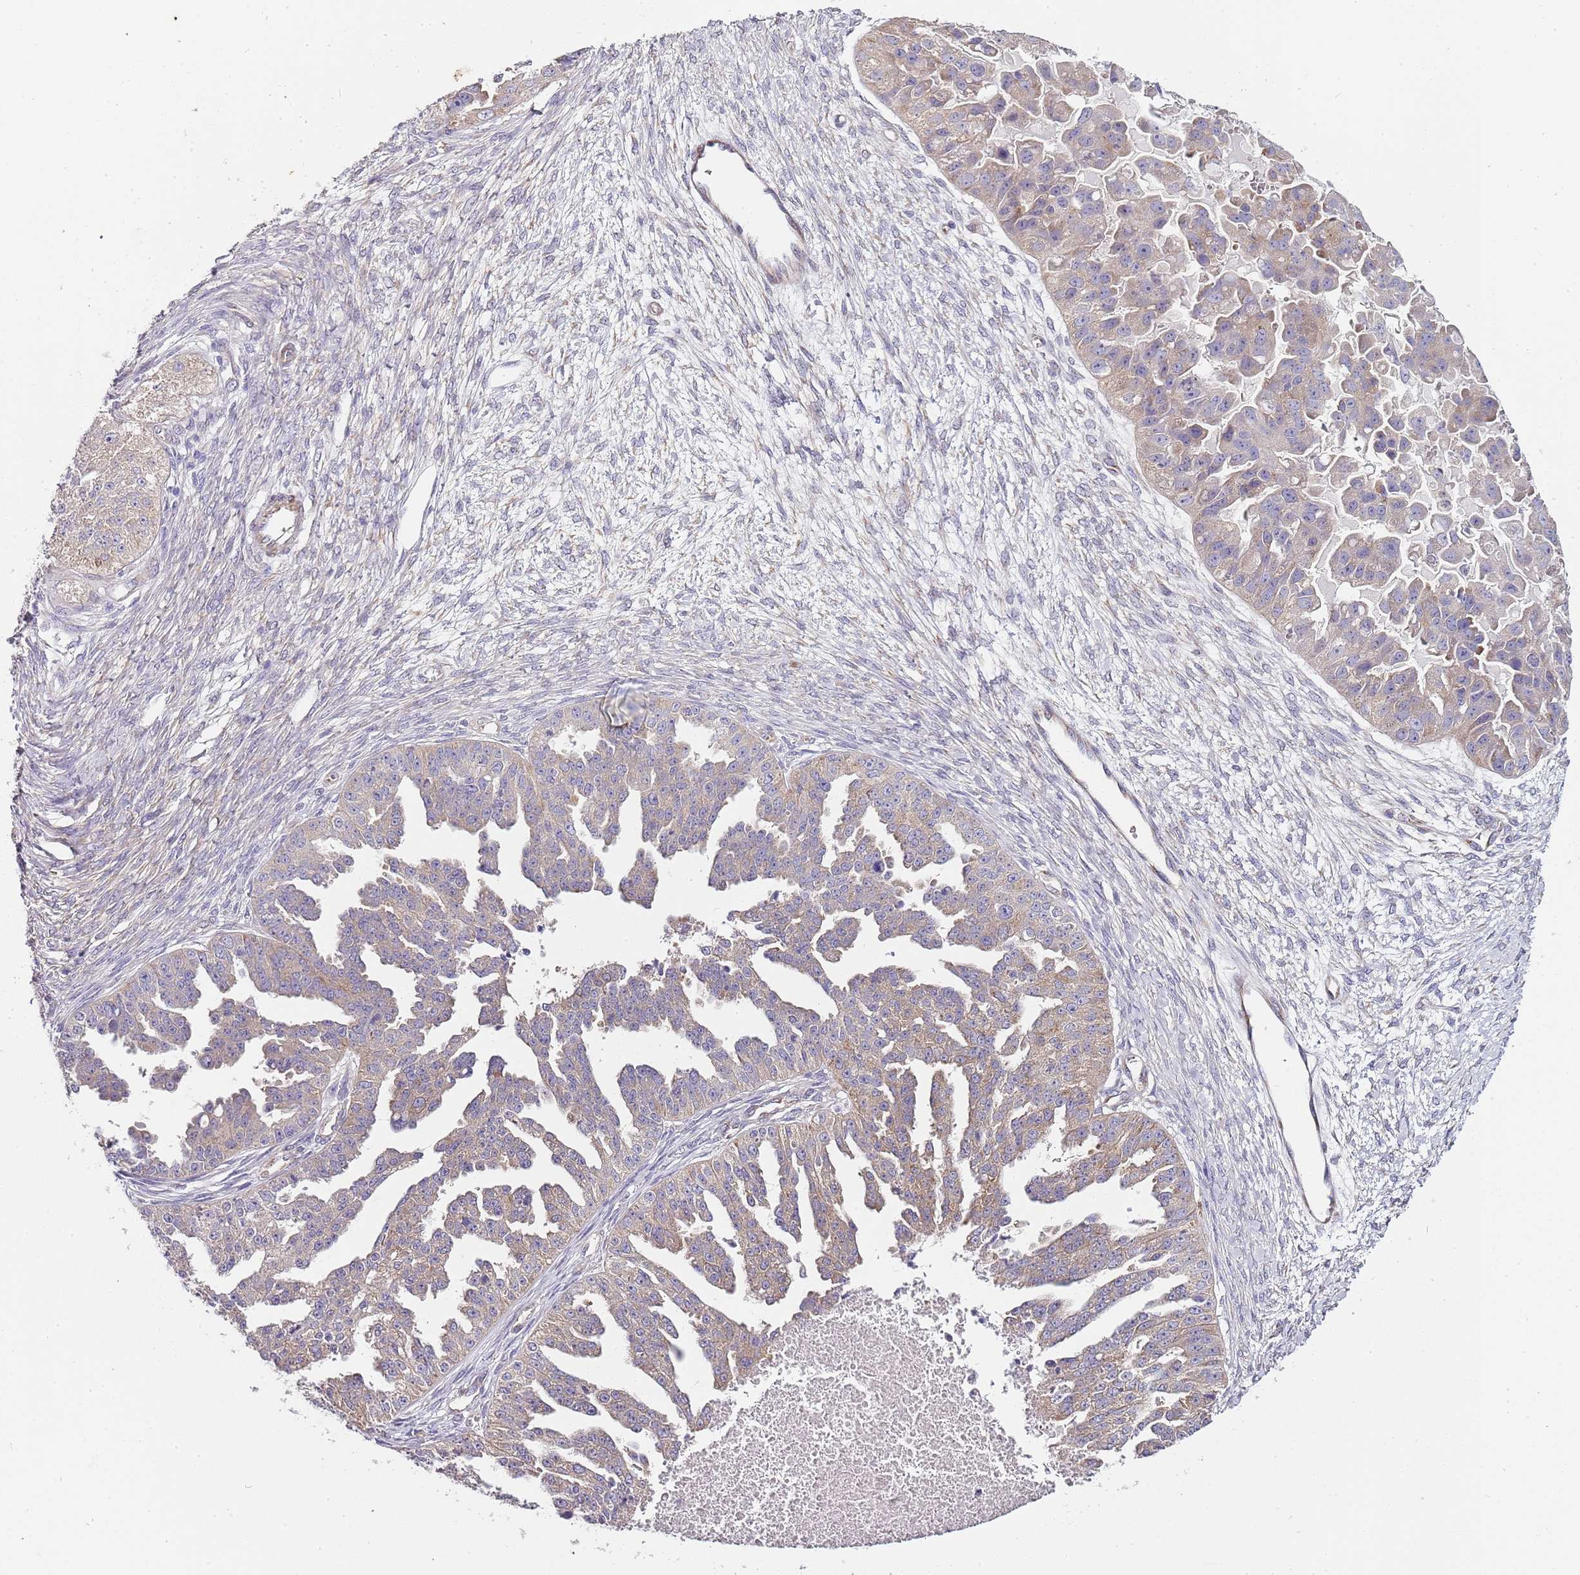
{"staining": {"intensity": "weak", "quantity": "25%-75%", "location": "cytoplasmic/membranous"}, "tissue": "ovarian cancer", "cell_type": "Tumor cells", "image_type": "cancer", "snomed": [{"axis": "morphology", "description": "Cystadenocarcinoma, serous, NOS"}, {"axis": "topography", "description": "Ovary"}], "caption": "Immunohistochemistry (DAB) staining of ovarian cancer (serous cystadenocarcinoma) demonstrates weak cytoplasmic/membranous protein positivity in approximately 25%-75% of tumor cells.", "gene": "TBC1D9", "patient": {"sex": "female", "age": 58}}